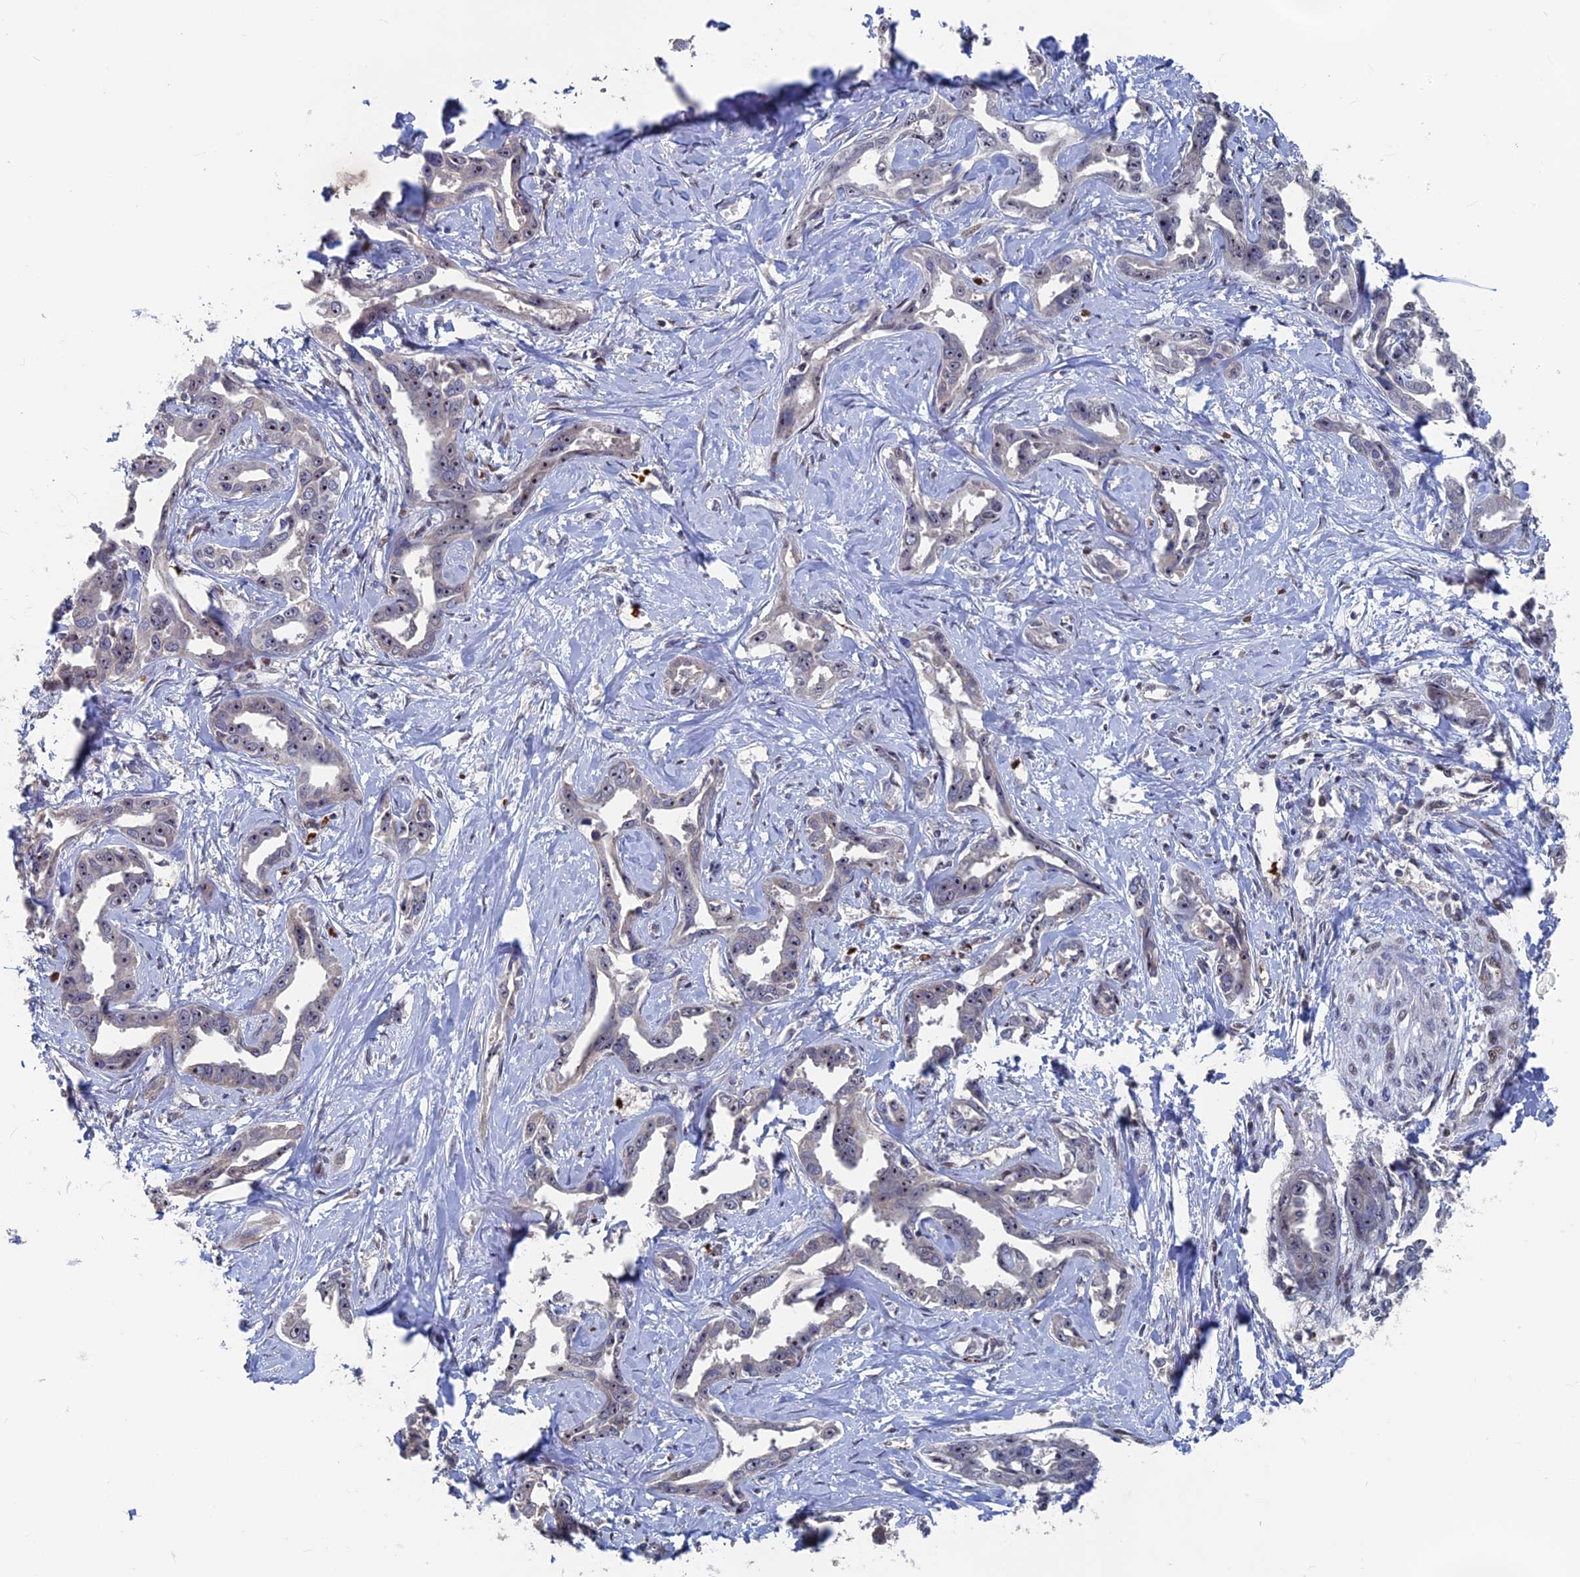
{"staining": {"intensity": "moderate", "quantity": "<25%", "location": "nuclear"}, "tissue": "liver cancer", "cell_type": "Tumor cells", "image_type": "cancer", "snomed": [{"axis": "morphology", "description": "Cholangiocarcinoma"}, {"axis": "topography", "description": "Liver"}], "caption": "Protein staining by IHC shows moderate nuclear expression in approximately <25% of tumor cells in liver cholangiocarcinoma.", "gene": "SH3D21", "patient": {"sex": "male", "age": 59}}